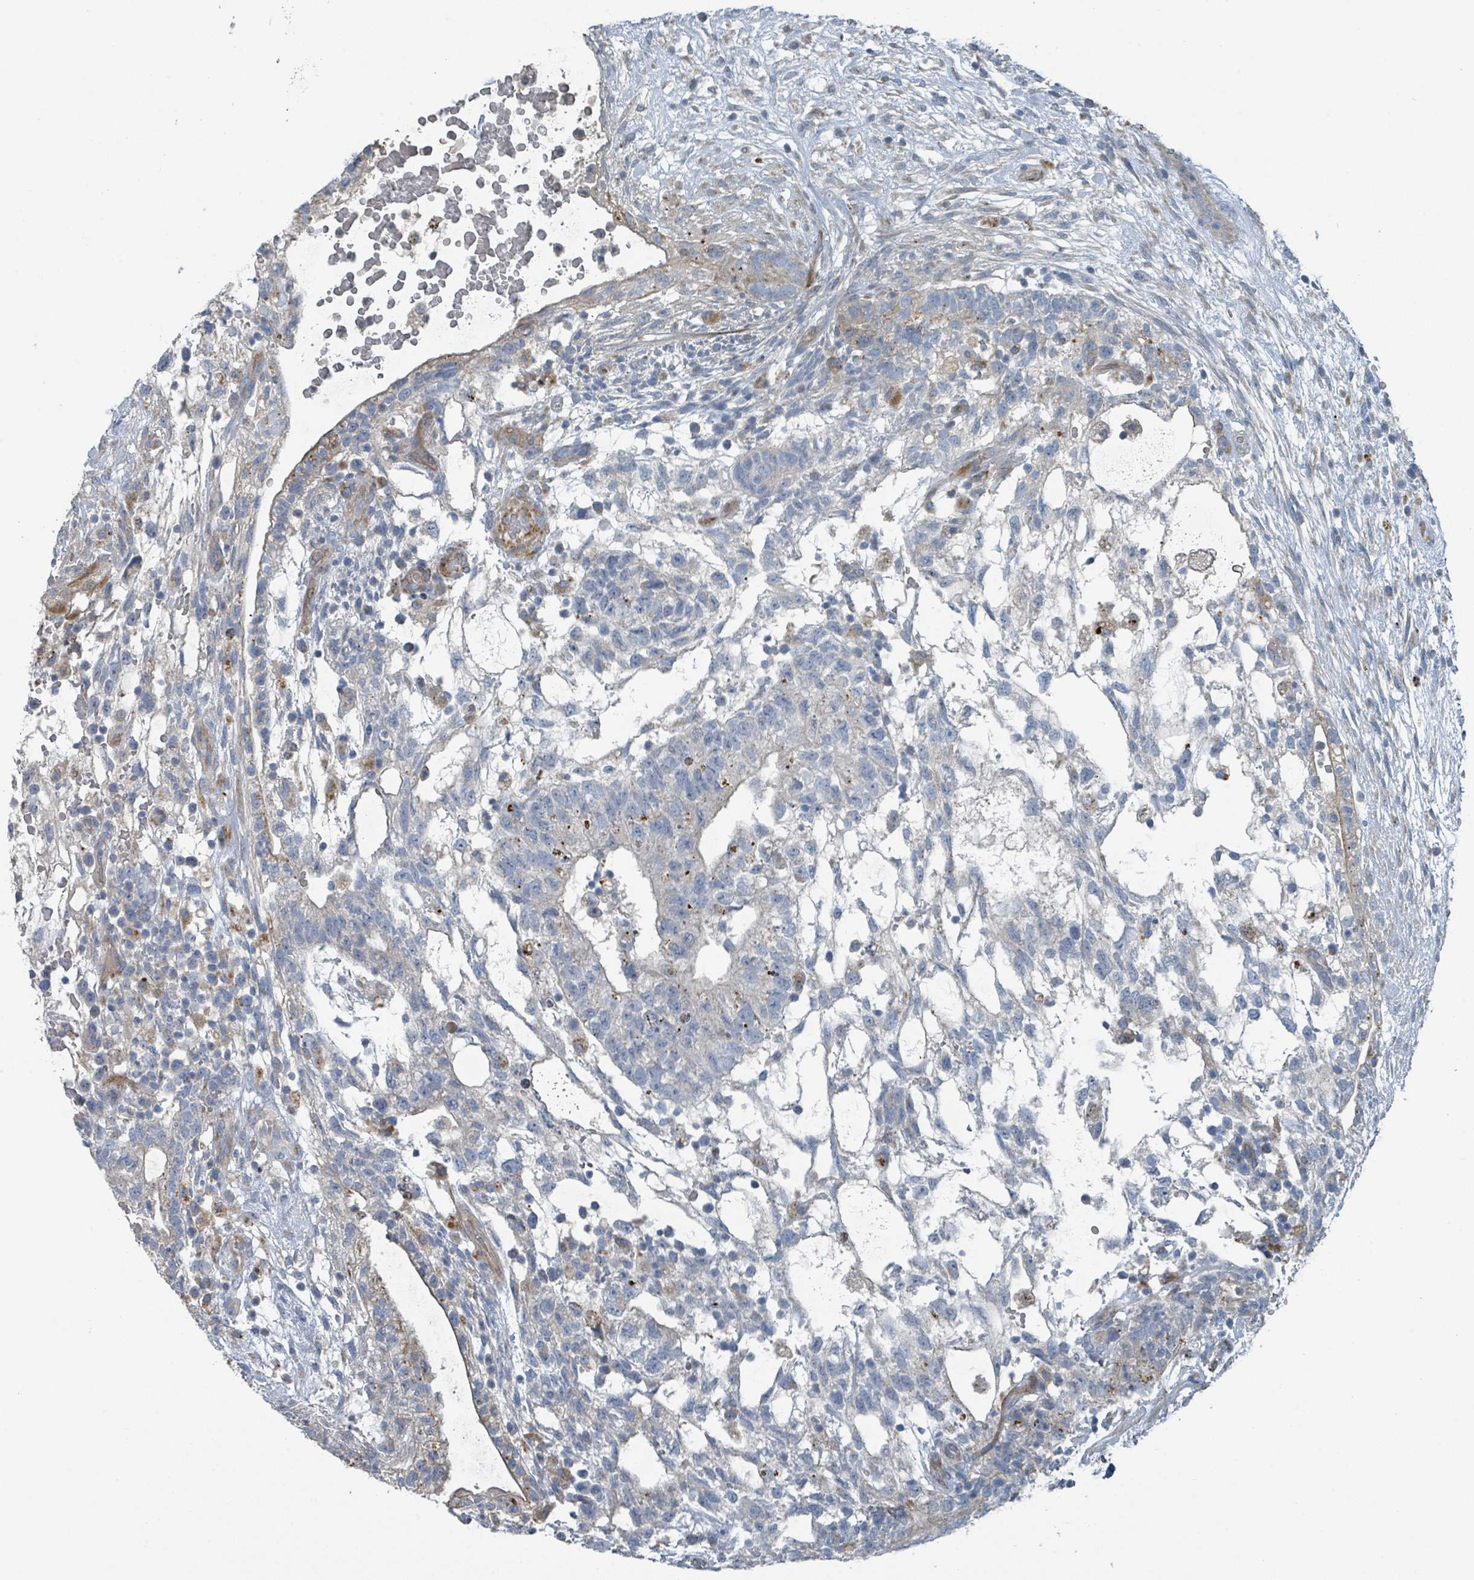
{"staining": {"intensity": "negative", "quantity": "none", "location": "none"}, "tissue": "testis cancer", "cell_type": "Tumor cells", "image_type": "cancer", "snomed": [{"axis": "morphology", "description": "Normal tissue, NOS"}, {"axis": "morphology", "description": "Carcinoma, Embryonal, NOS"}, {"axis": "topography", "description": "Testis"}], "caption": "Testis embryonal carcinoma was stained to show a protein in brown. There is no significant positivity in tumor cells.", "gene": "DIPK2A", "patient": {"sex": "male", "age": 32}}